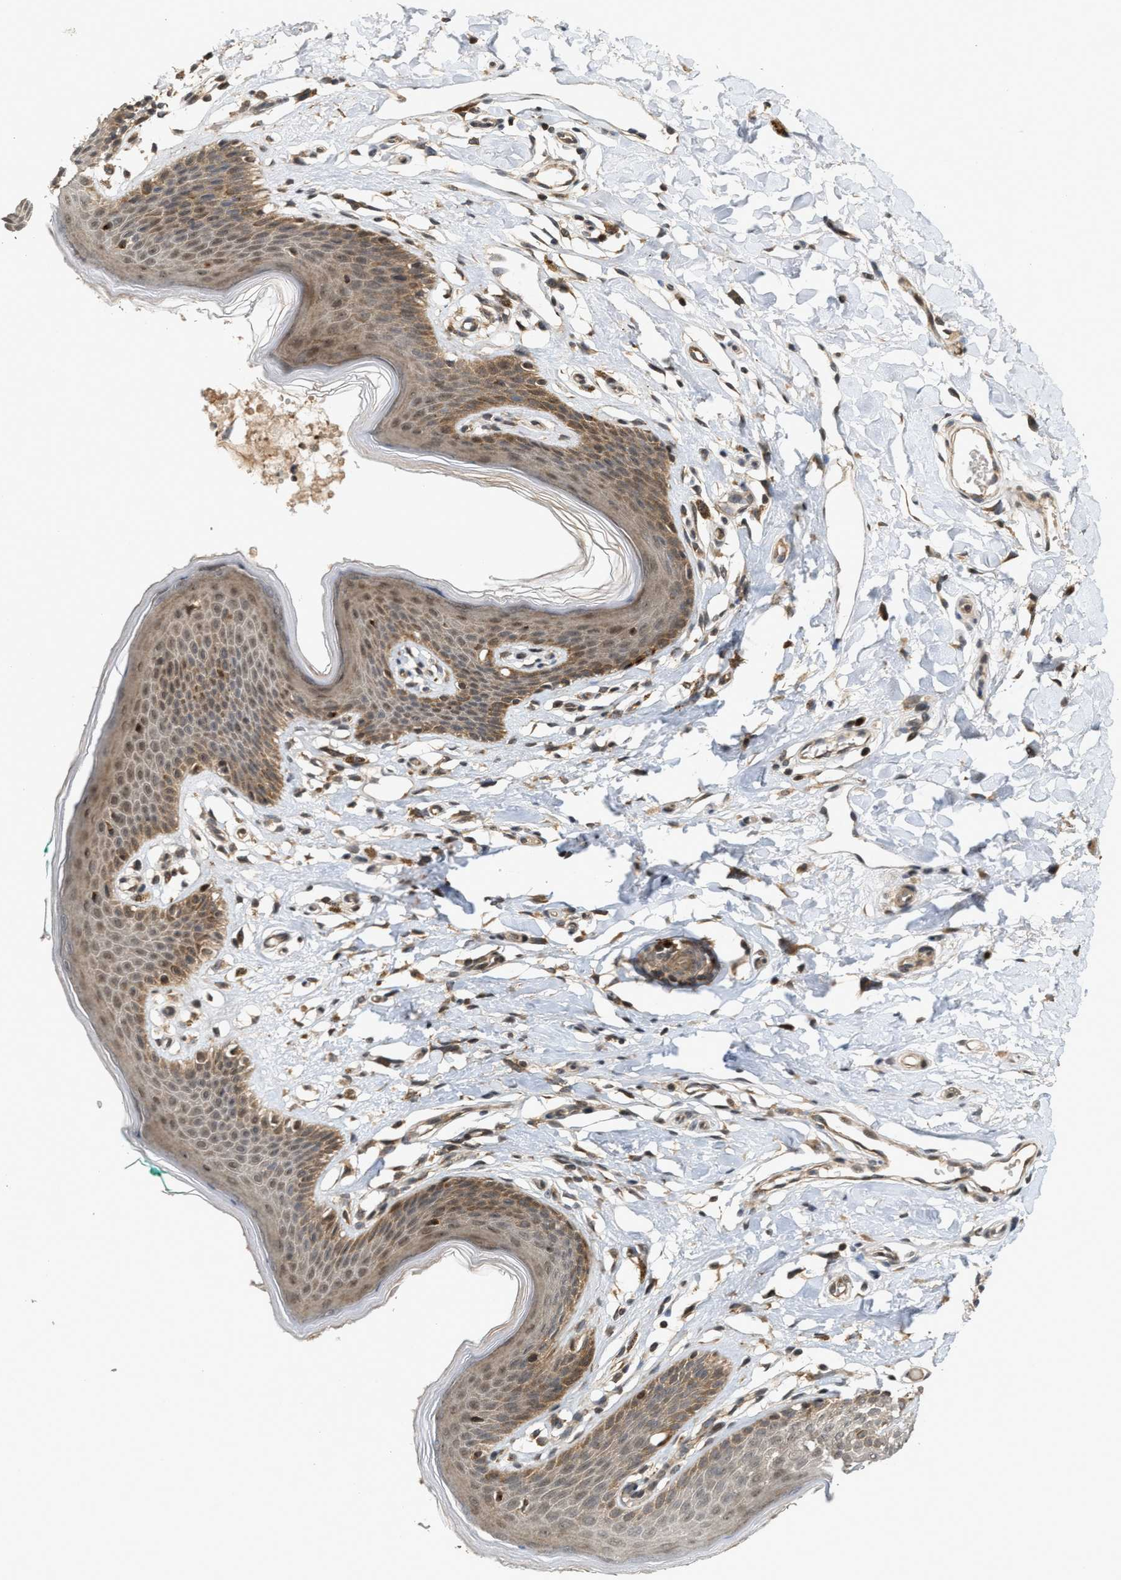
{"staining": {"intensity": "moderate", "quantity": ">75%", "location": "cytoplasmic/membranous,nuclear"}, "tissue": "skin", "cell_type": "Epidermal cells", "image_type": "normal", "snomed": [{"axis": "morphology", "description": "Normal tissue, NOS"}, {"axis": "topography", "description": "Vulva"}], "caption": "Immunohistochemical staining of unremarkable skin displays medium levels of moderate cytoplasmic/membranous,nuclear expression in about >75% of epidermal cells.", "gene": "ELP2", "patient": {"sex": "female", "age": 66}}